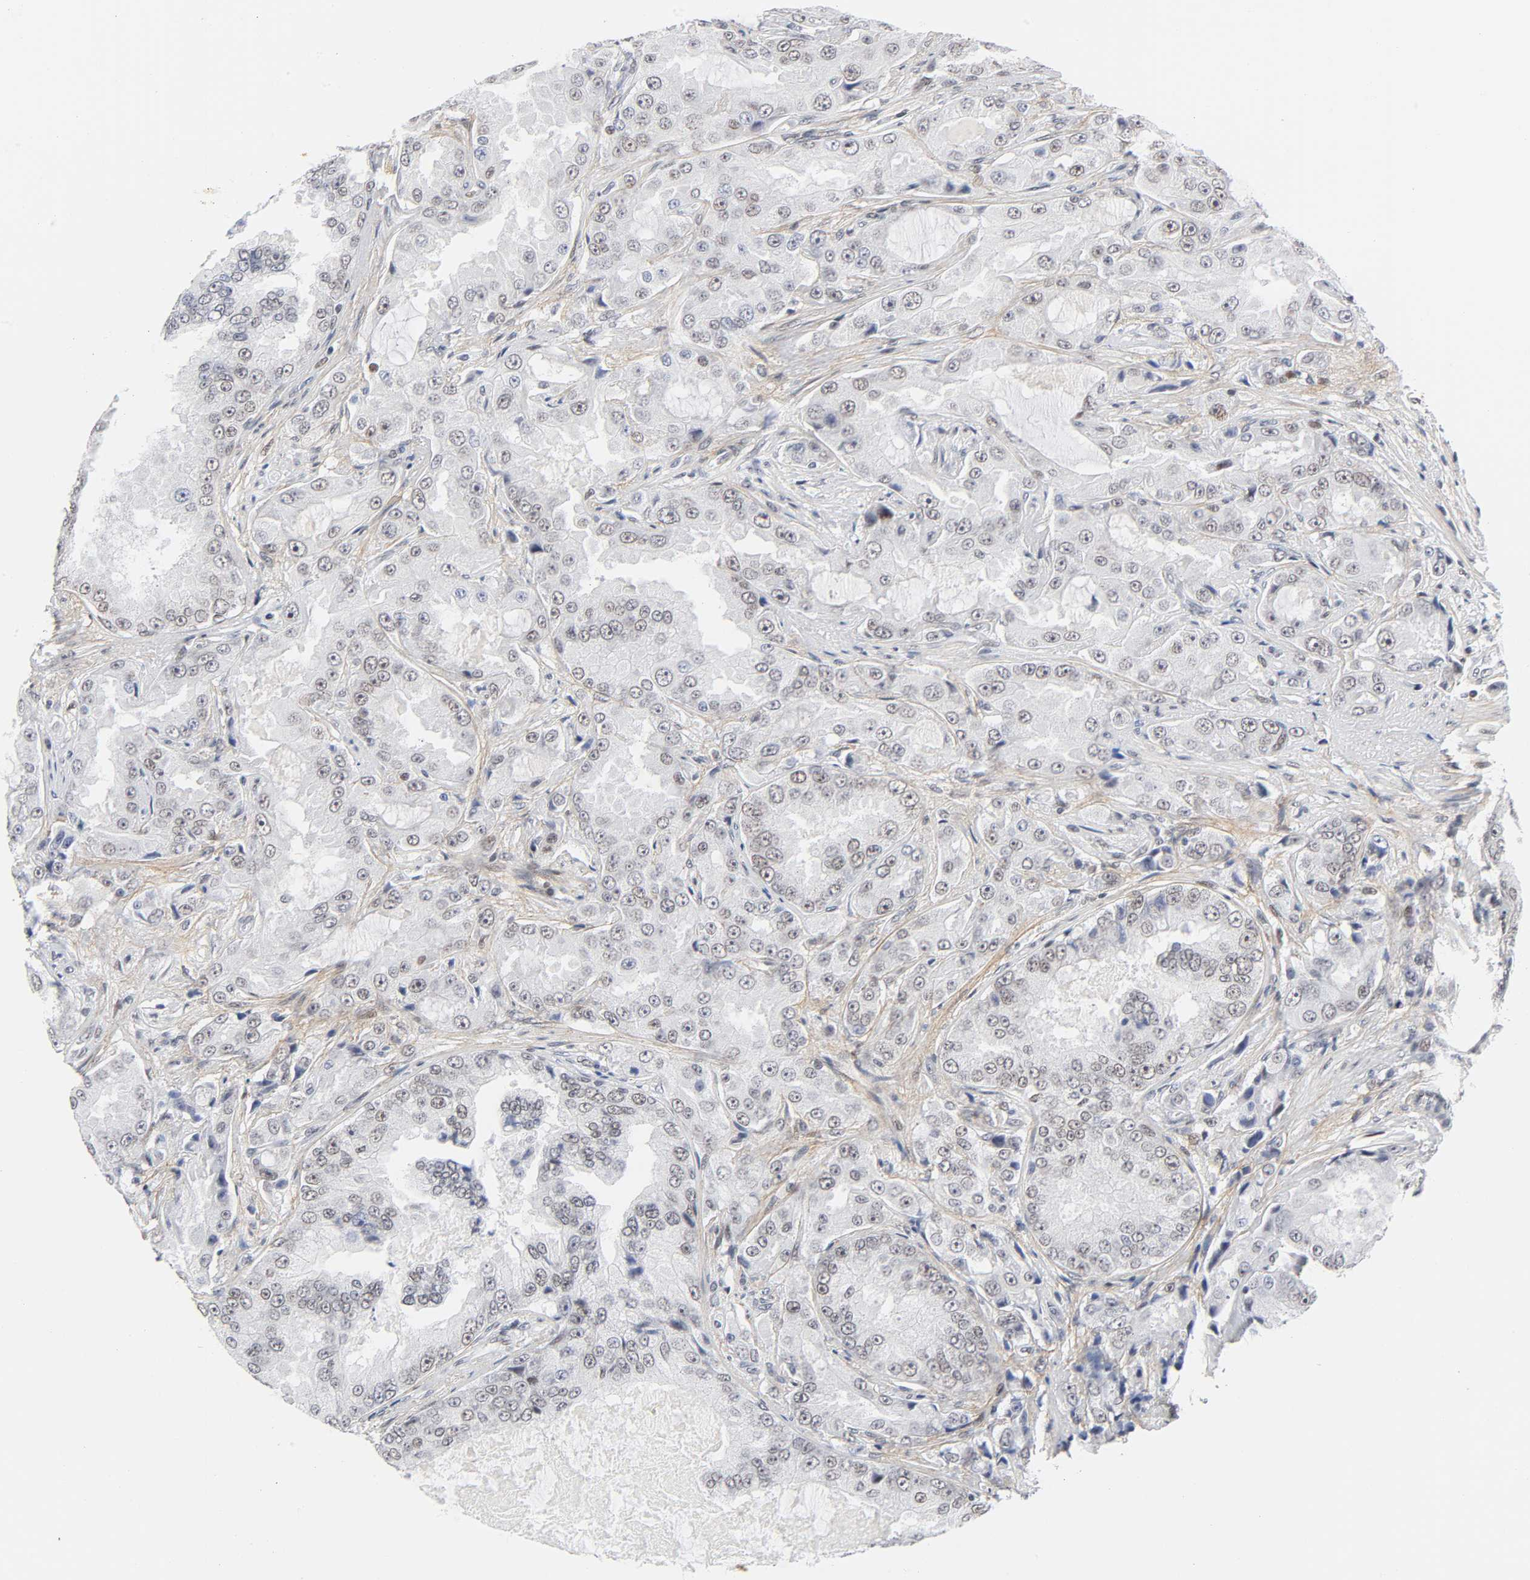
{"staining": {"intensity": "weak", "quantity": "25%-75%", "location": "cytoplasmic/membranous,nuclear"}, "tissue": "prostate cancer", "cell_type": "Tumor cells", "image_type": "cancer", "snomed": [{"axis": "morphology", "description": "Adenocarcinoma, High grade"}, {"axis": "topography", "description": "Prostate"}], "caption": "DAB (3,3'-diaminobenzidine) immunohistochemical staining of prostate cancer shows weak cytoplasmic/membranous and nuclear protein staining in about 25%-75% of tumor cells. Nuclei are stained in blue.", "gene": "DIDO1", "patient": {"sex": "male", "age": 73}}